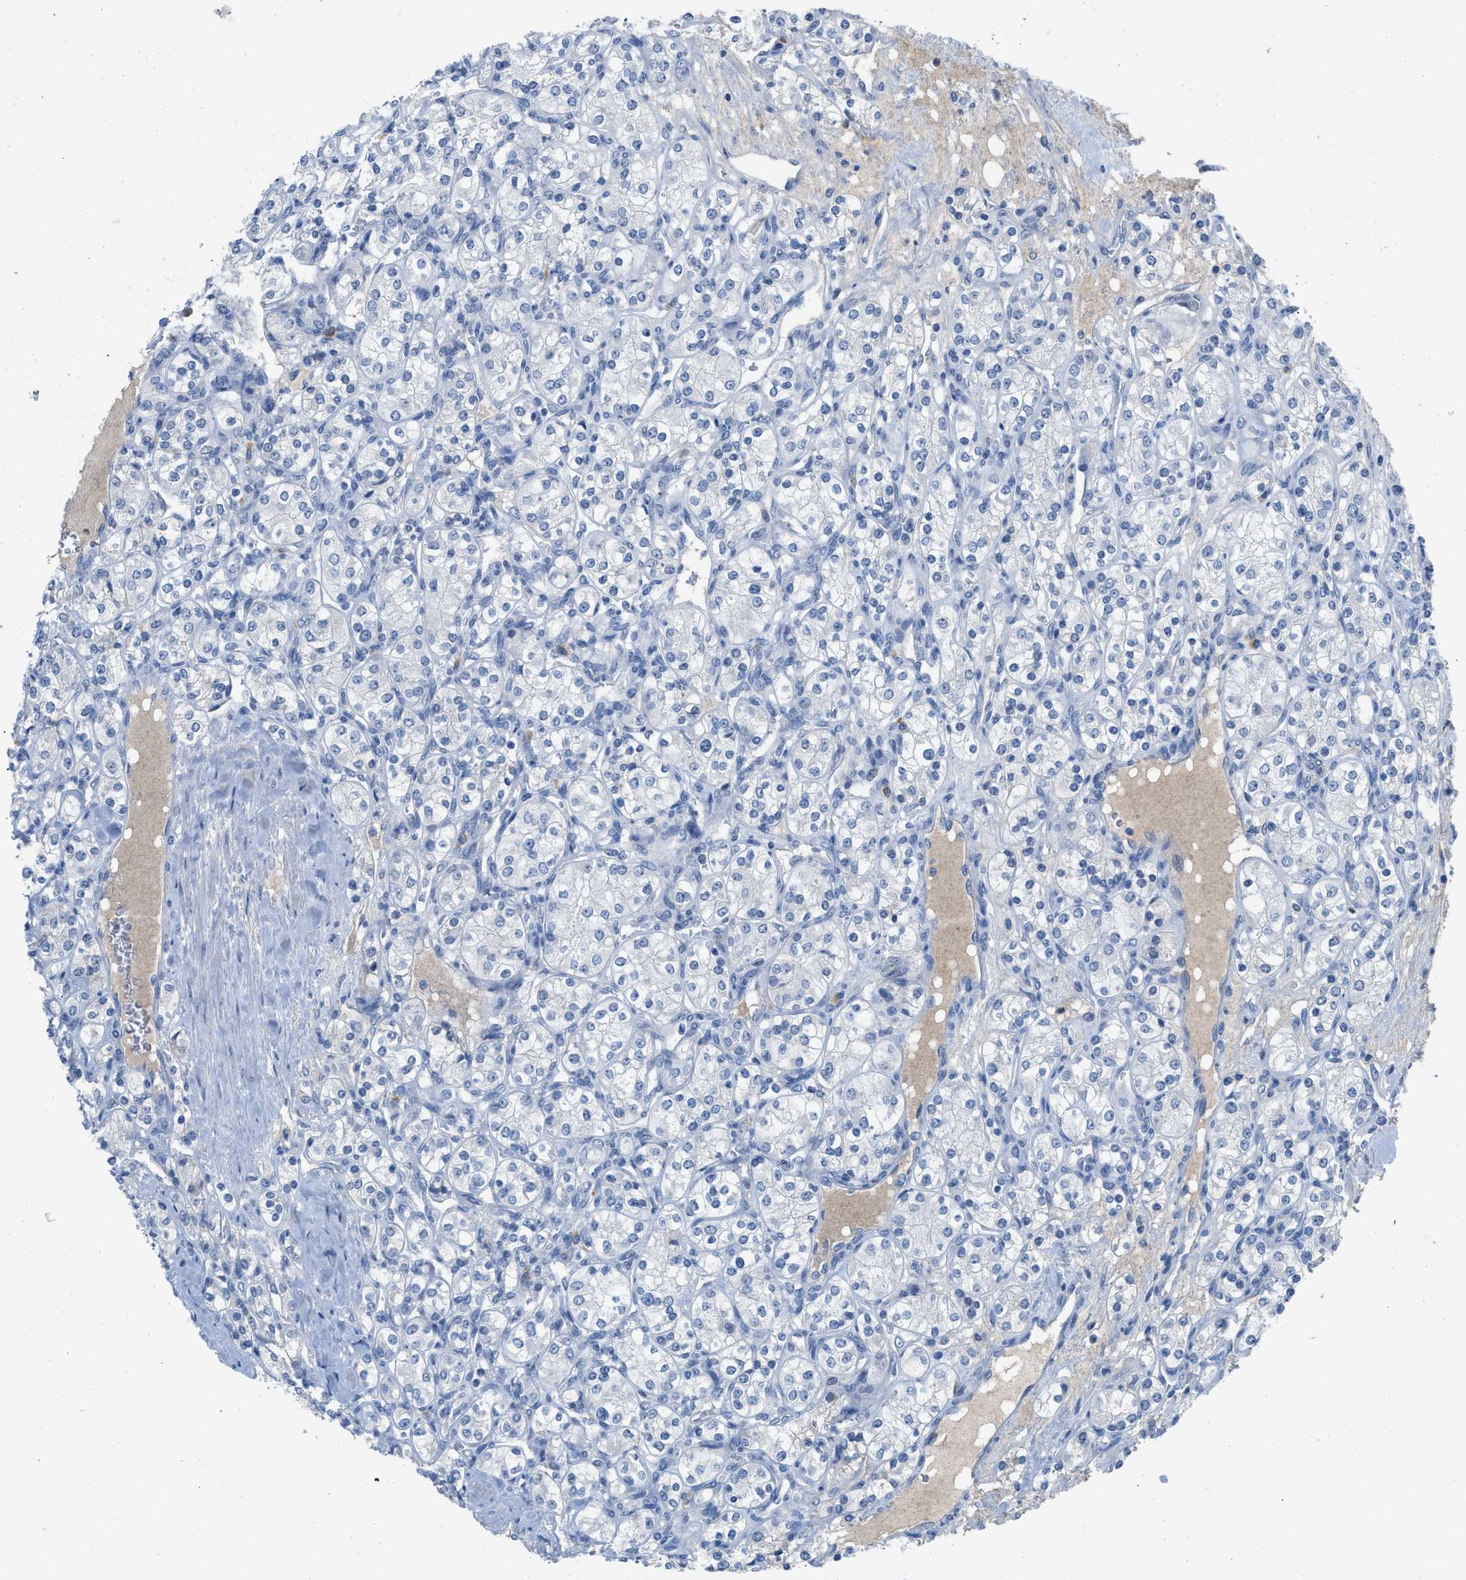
{"staining": {"intensity": "negative", "quantity": "none", "location": "none"}, "tissue": "renal cancer", "cell_type": "Tumor cells", "image_type": "cancer", "snomed": [{"axis": "morphology", "description": "Adenocarcinoma, NOS"}, {"axis": "topography", "description": "Kidney"}], "caption": "DAB (3,3'-diaminobenzidine) immunohistochemical staining of renal cancer (adenocarcinoma) demonstrates no significant expression in tumor cells.", "gene": "HPX", "patient": {"sex": "male", "age": 77}}